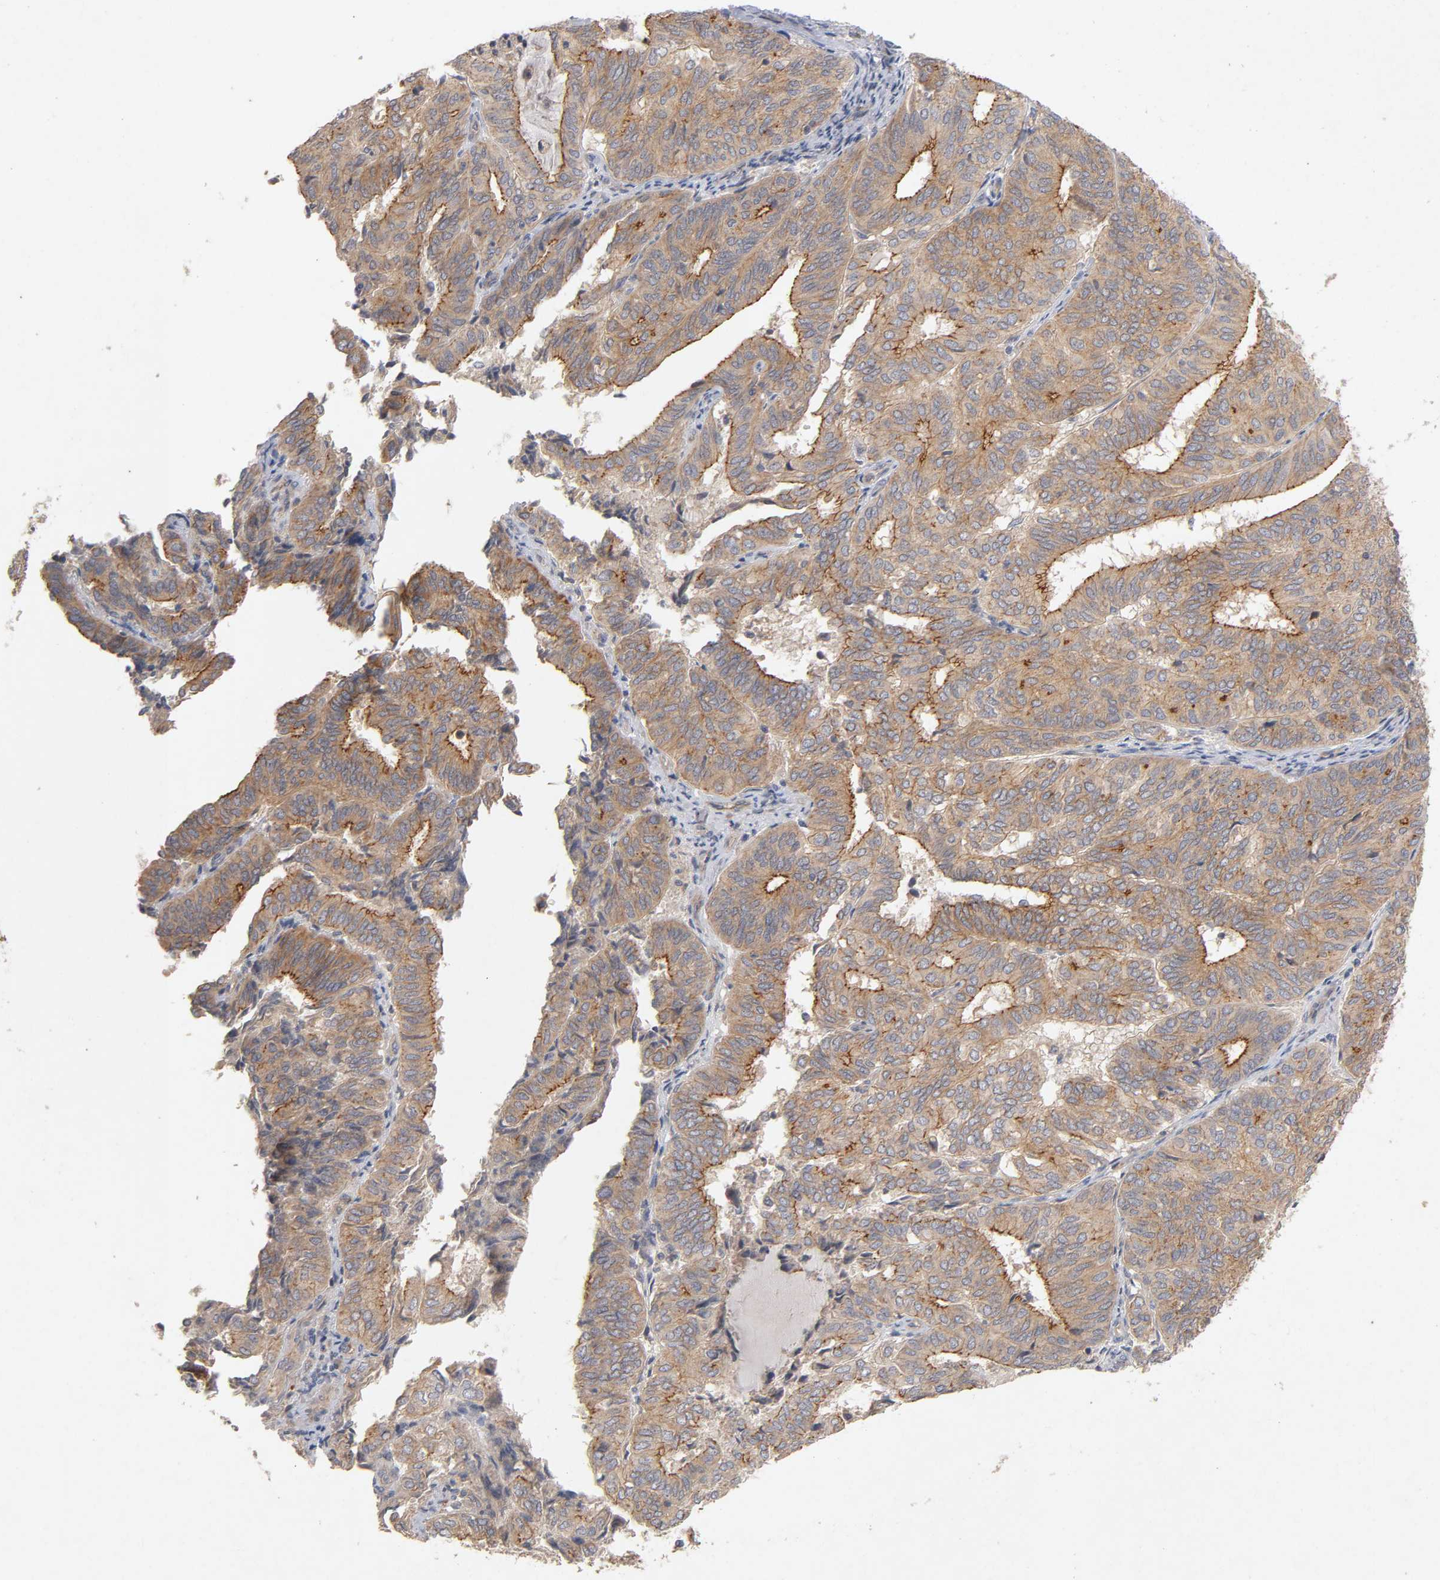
{"staining": {"intensity": "moderate", "quantity": ">75%", "location": "cytoplasmic/membranous"}, "tissue": "endometrial cancer", "cell_type": "Tumor cells", "image_type": "cancer", "snomed": [{"axis": "morphology", "description": "Adenocarcinoma, NOS"}, {"axis": "topography", "description": "Uterus"}], "caption": "Endometrial cancer (adenocarcinoma) stained with immunohistochemistry exhibits moderate cytoplasmic/membranous expression in about >75% of tumor cells.", "gene": "PDZD11", "patient": {"sex": "female", "age": 60}}